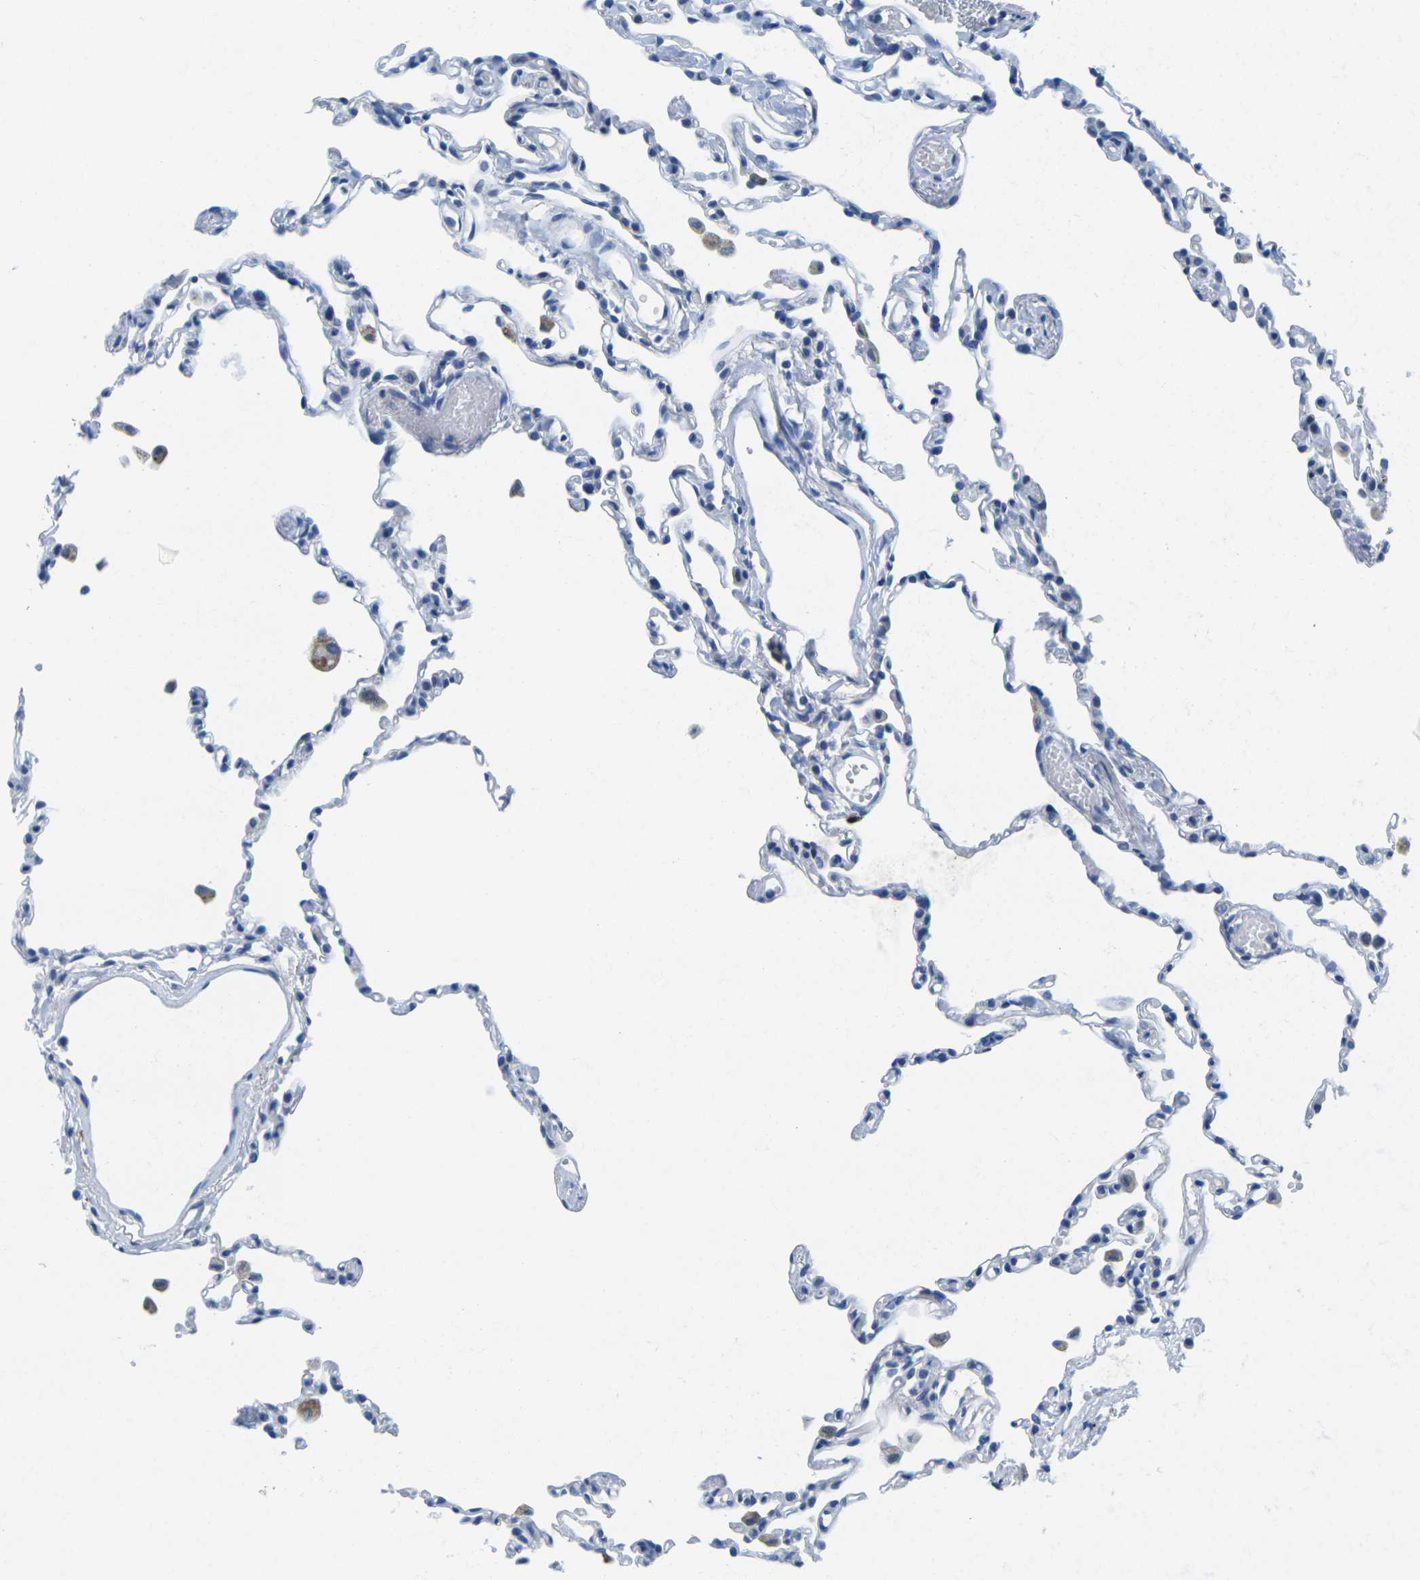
{"staining": {"intensity": "negative", "quantity": "none", "location": "none"}, "tissue": "lung", "cell_type": "Alveolar cells", "image_type": "normal", "snomed": [{"axis": "morphology", "description": "Normal tissue, NOS"}, {"axis": "topography", "description": "Lung"}], "caption": "DAB (3,3'-diaminobenzidine) immunohistochemical staining of normal lung displays no significant staining in alveolar cells.", "gene": "GPR15", "patient": {"sex": "female", "age": 49}}